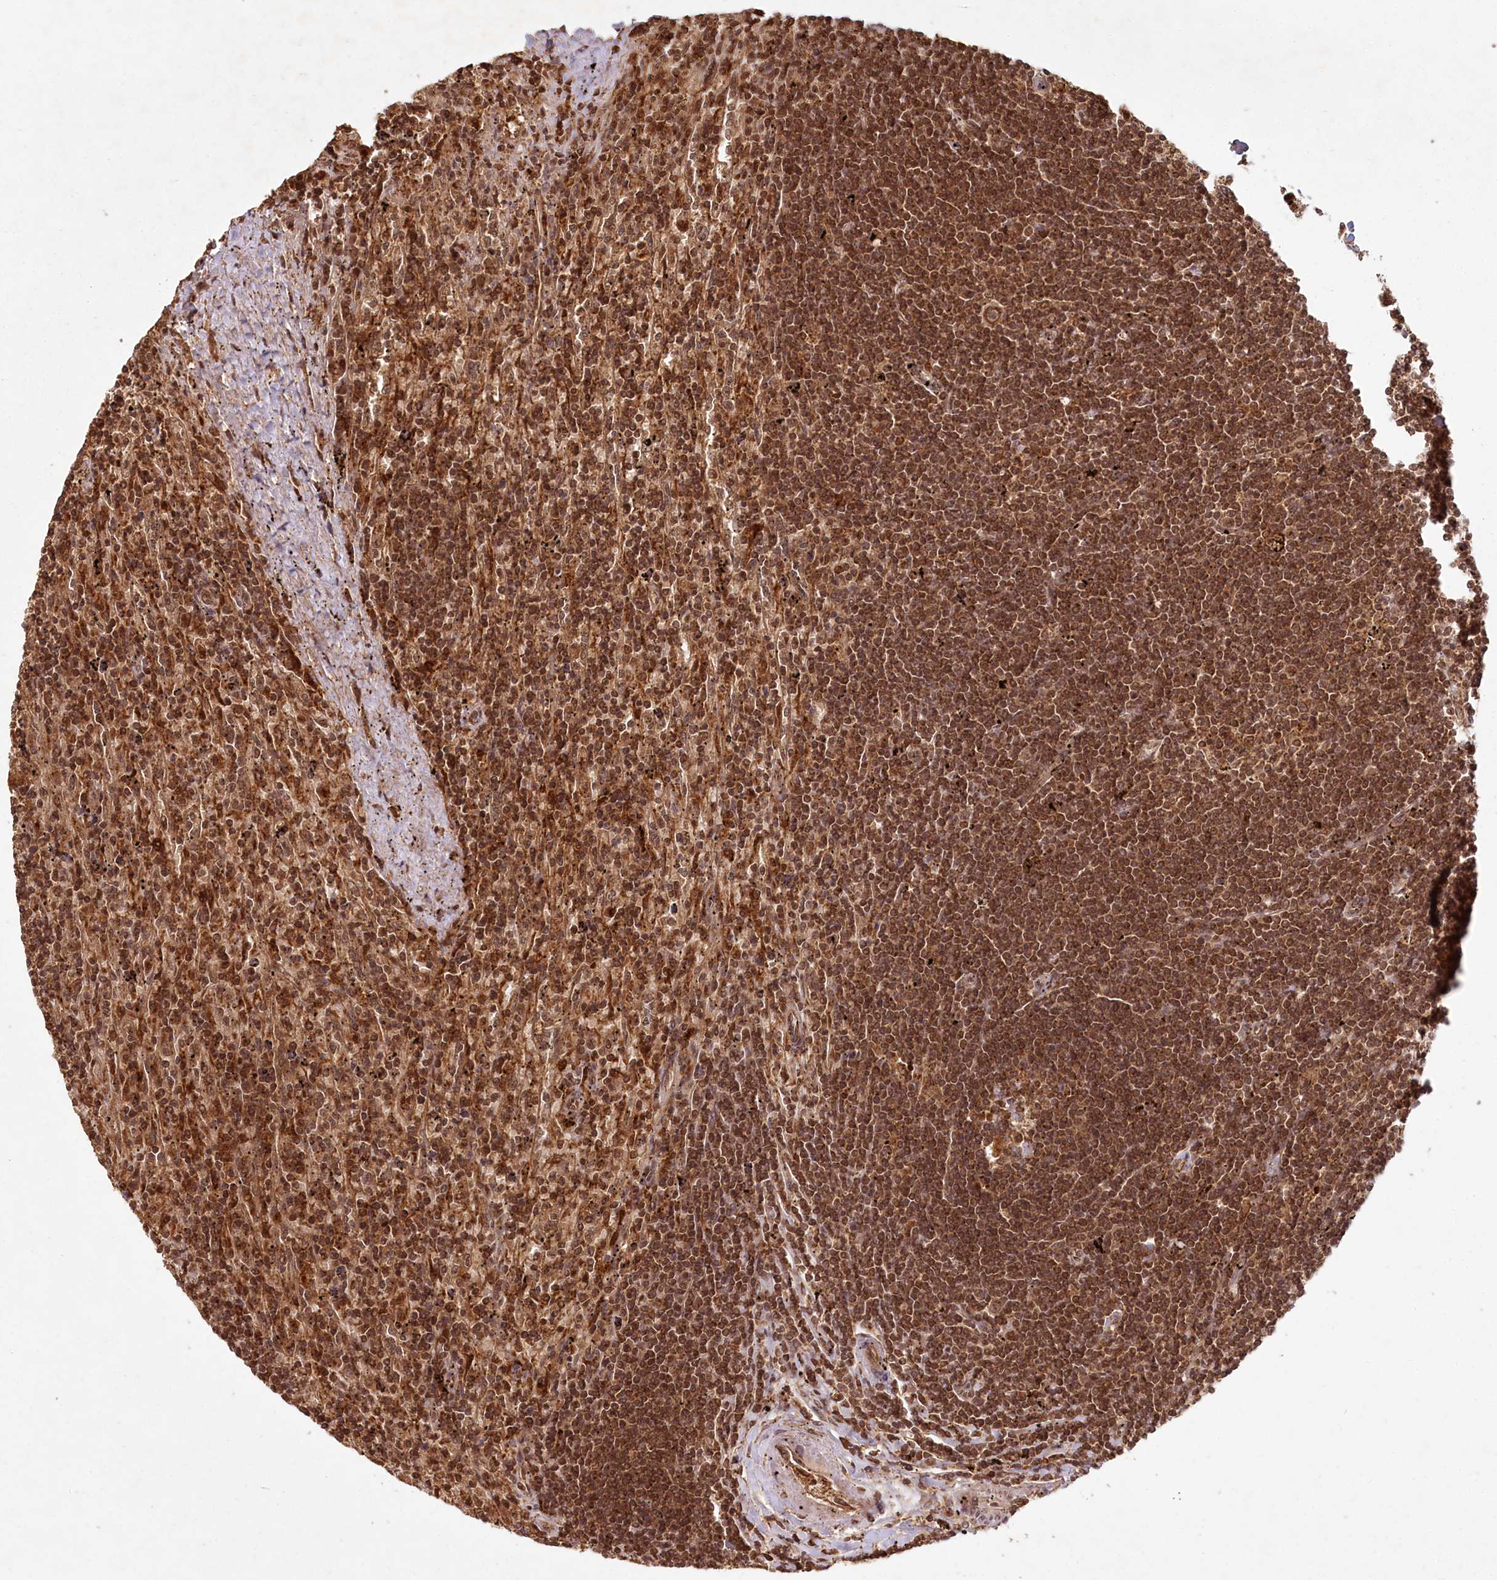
{"staining": {"intensity": "strong", "quantity": ">75%", "location": "cytoplasmic/membranous,nuclear"}, "tissue": "lymphoma", "cell_type": "Tumor cells", "image_type": "cancer", "snomed": [{"axis": "morphology", "description": "Malignant lymphoma, non-Hodgkin's type, Low grade"}, {"axis": "topography", "description": "Spleen"}], "caption": "A photomicrograph of human low-grade malignant lymphoma, non-Hodgkin's type stained for a protein reveals strong cytoplasmic/membranous and nuclear brown staining in tumor cells.", "gene": "MICU1", "patient": {"sex": "male", "age": 76}}